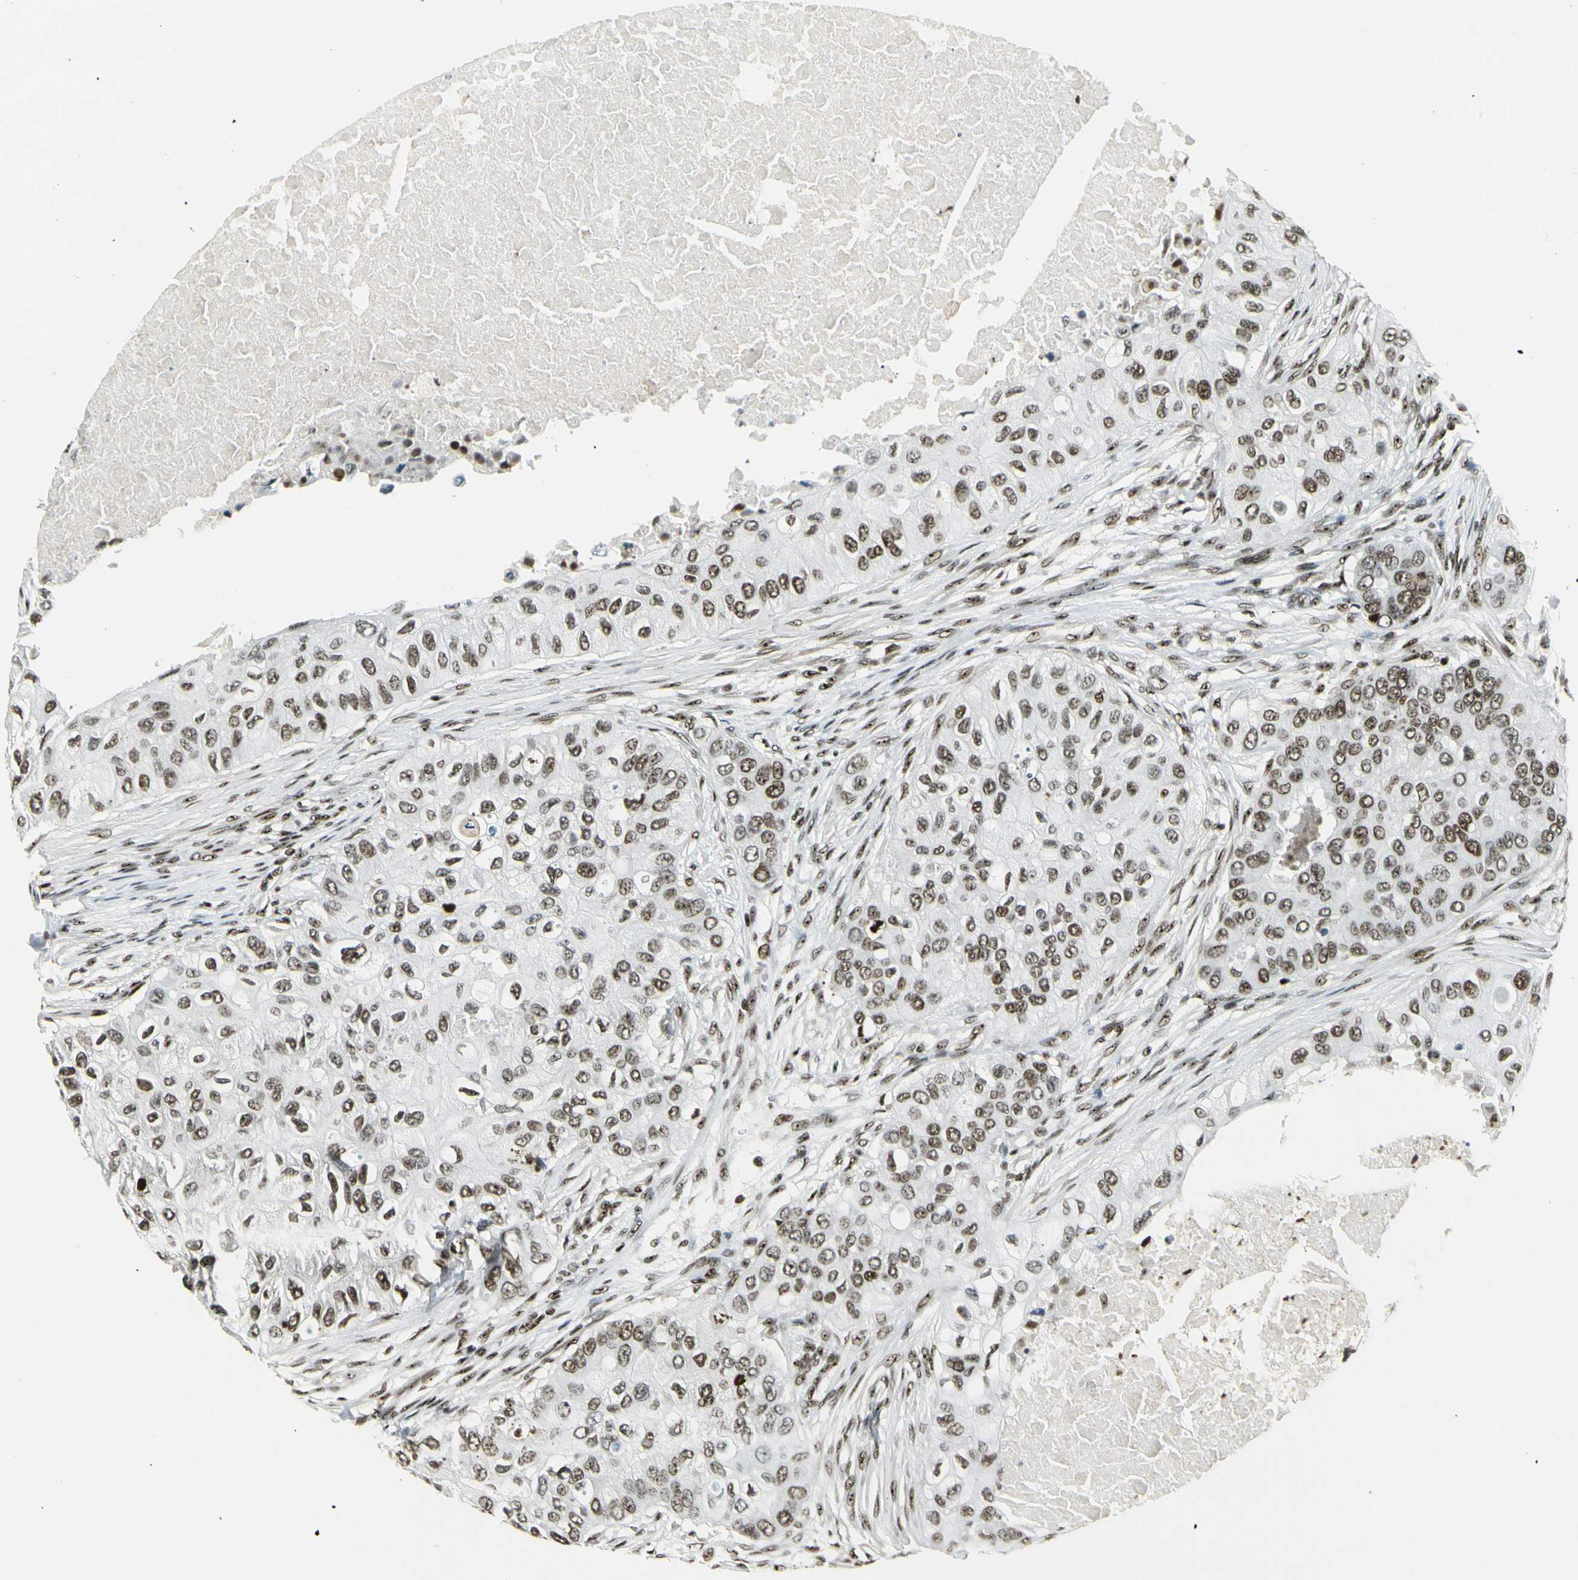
{"staining": {"intensity": "moderate", "quantity": ">75%", "location": "nuclear"}, "tissue": "breast cancer", "cell_type": "Tumor cells", "image_type": "cancer", "snomed": [{"axis": "morphology", "description": "Normal tissue, NOS"}, {"axis": "morphology", "description": "Duct carcinoma"}, {"axis": "topography", "description": "Breast"}], "caption": "Breast cancer (invasive ductal carcinoma) stained with a protein marker demonstrates moderate staining in tumor cells.", "gene": "UBTF", "patient": {"sex": "female", "age": 49}}